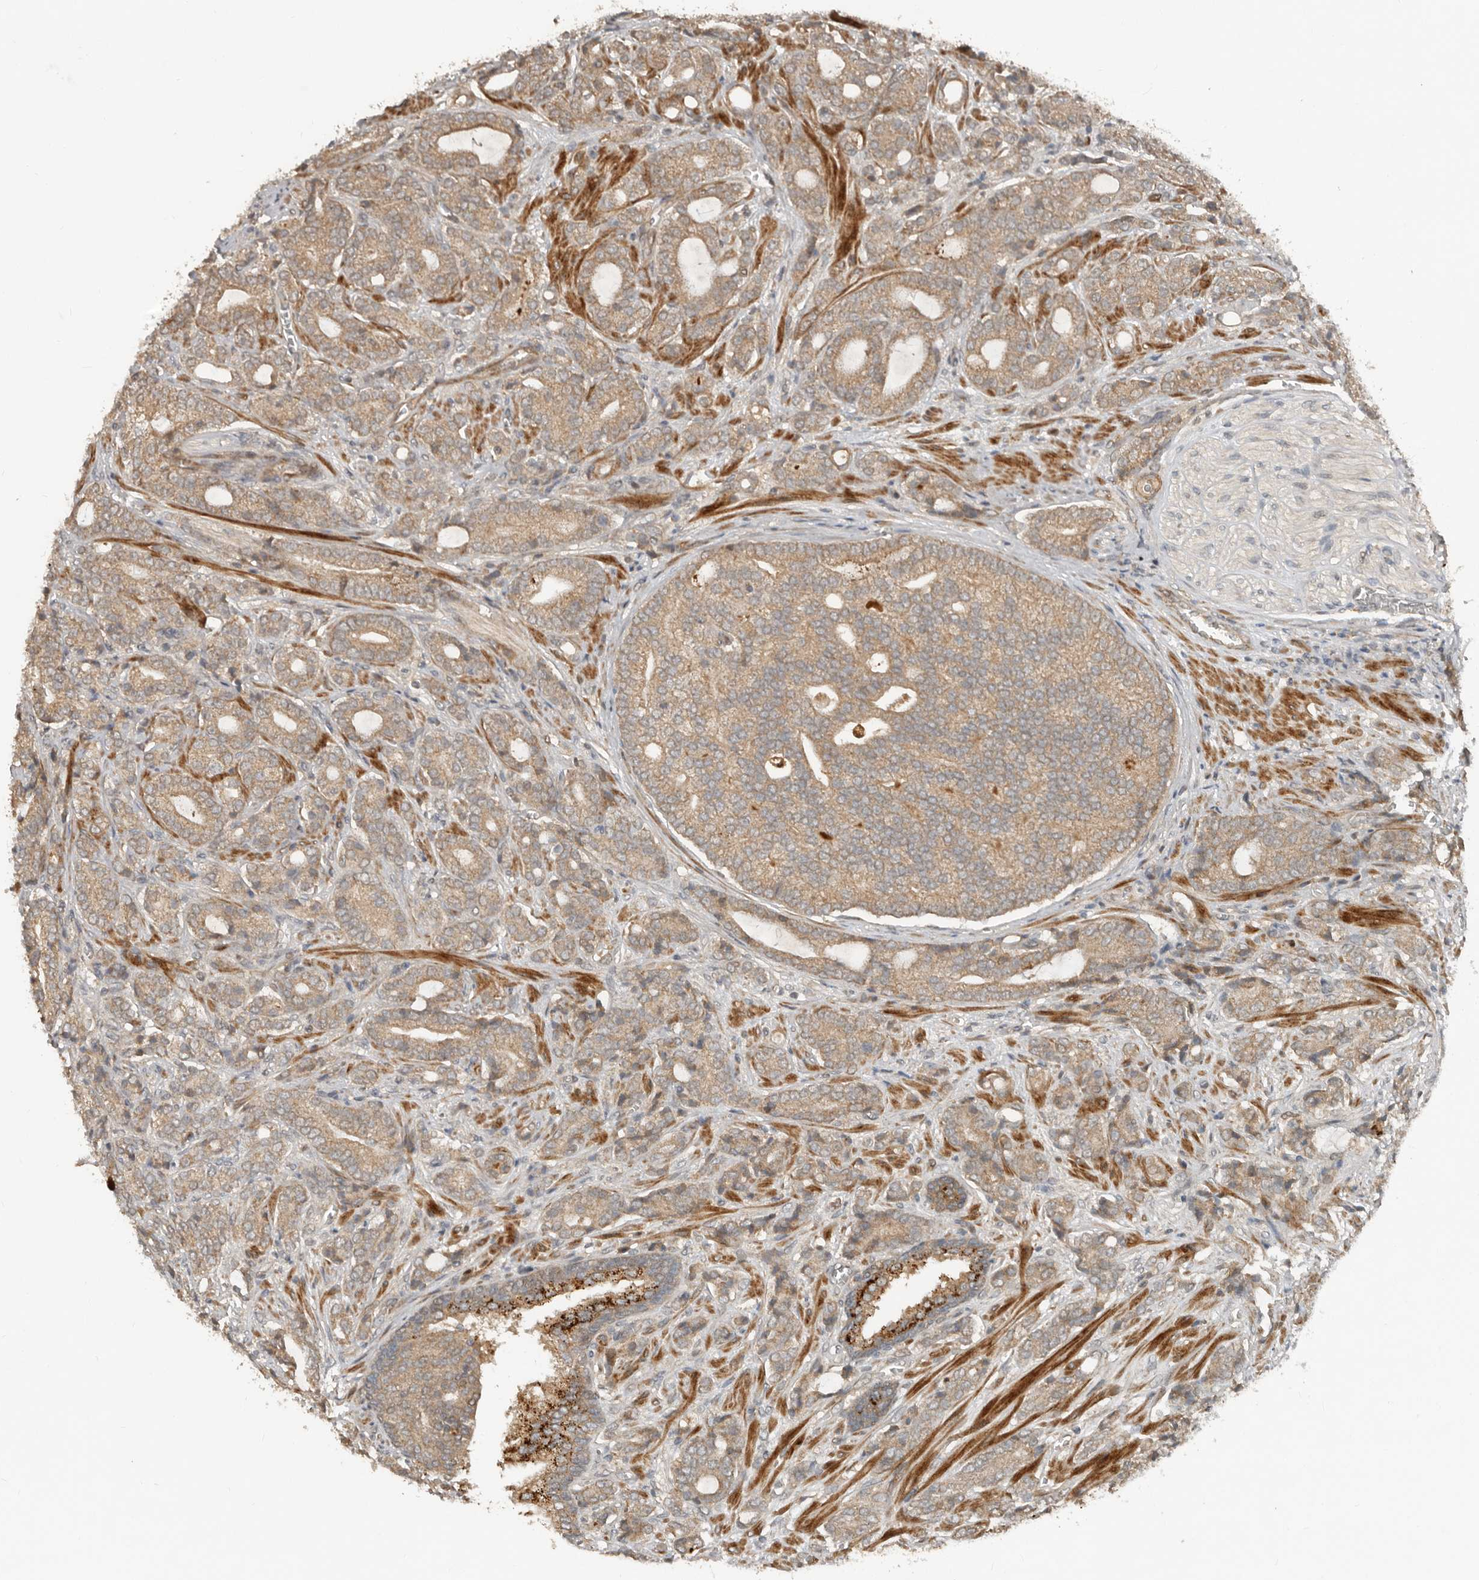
{"staining": {"intensity": "moderate", "quantity": ">75%", "location": "cytoplasmic/membranous"}, "tissue": "prostate cancer", "cell_type": "Tumor cells", "image_type": "cancer", "snomed": [{"axis": "morphology", "description": "Adenocarcinoma, High grade"}, {"axis": "topography", "description": "Prostate"}], "caption": "Brown immunohistochemical staining in human high-grade adenocarcinoma (prostate) displays moderate cytoplasmic/membranous staining in approximately >75% of tumor cells.", "gene": "SLC6A7", "patient": {"sex": "male", "age": 57}}